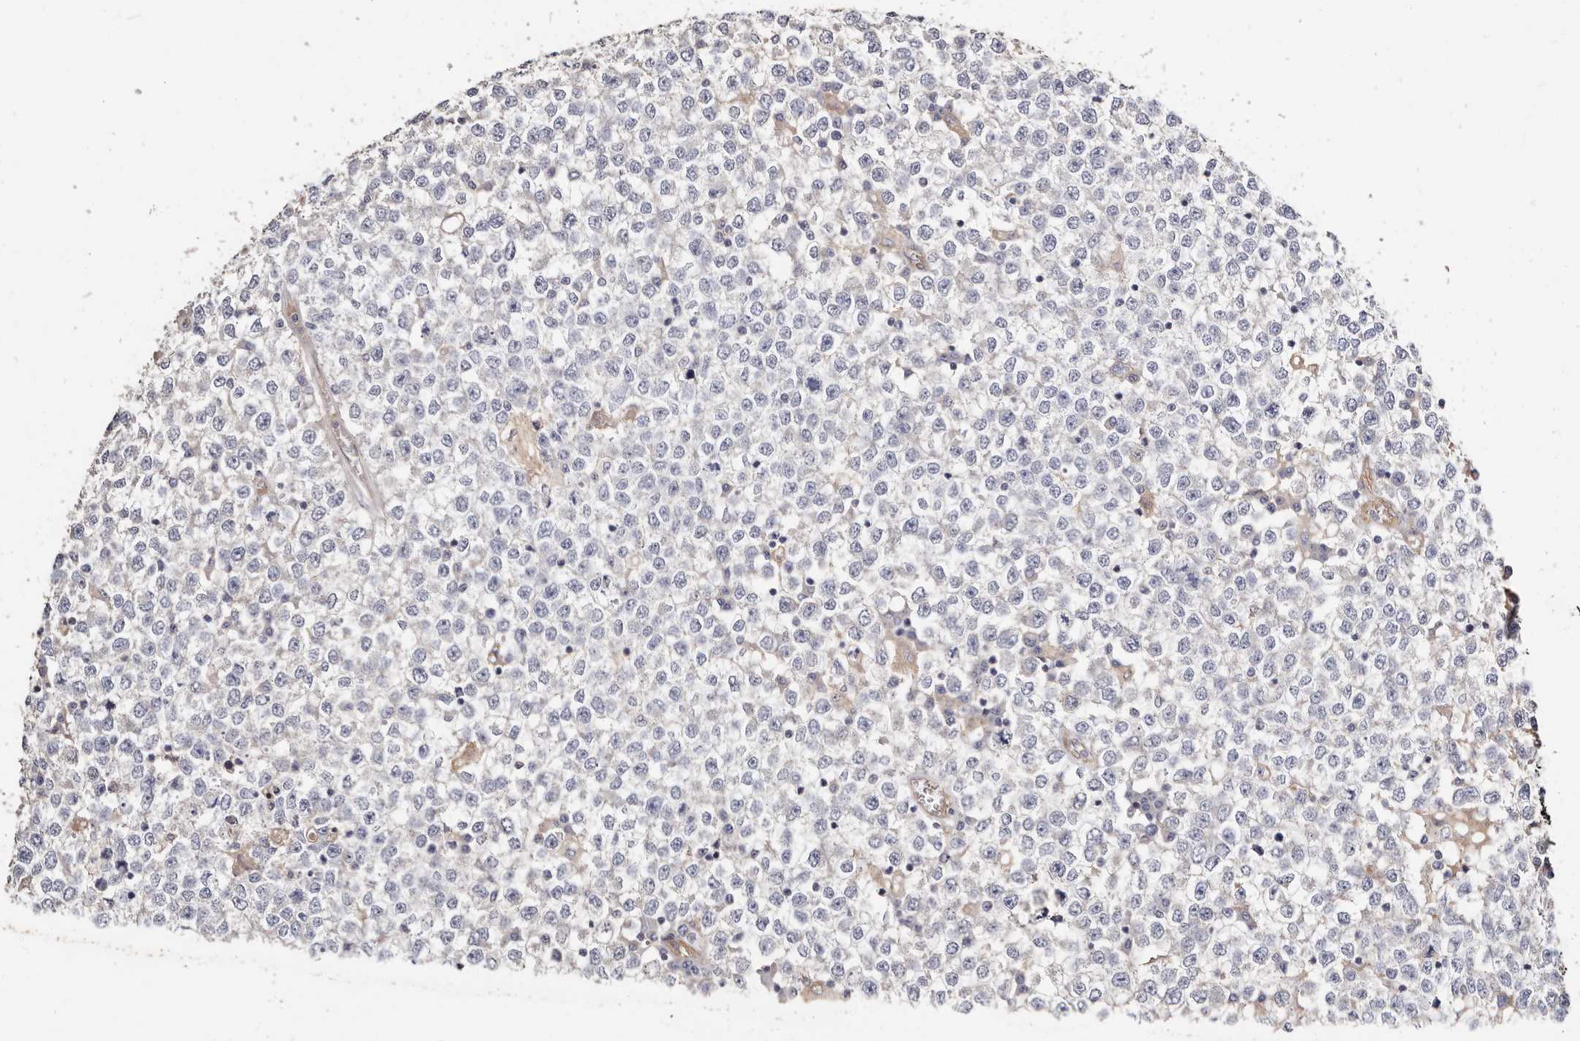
{"staining": {"intensity": "negative", "quantity": "none", "location": "none"}, "tissue": "testis cancer", "cell_type": "Tumor cells", "image_type": "cancer", "snomed": [{"axis": "morphology", "description": "Seminoma, NOS"}, {"axis": "topography", "description": "Testis"}], "caption": "High magnification brightfield microscopy of seminoma (testis) stained with DAB (3,3'-diaminobenzidine) (brown) and counterstained with hematoxylin (blue): tumor cells show no significant expression.", "gene": "TGM2", "patient": {"sex": "male", "age": 65}}